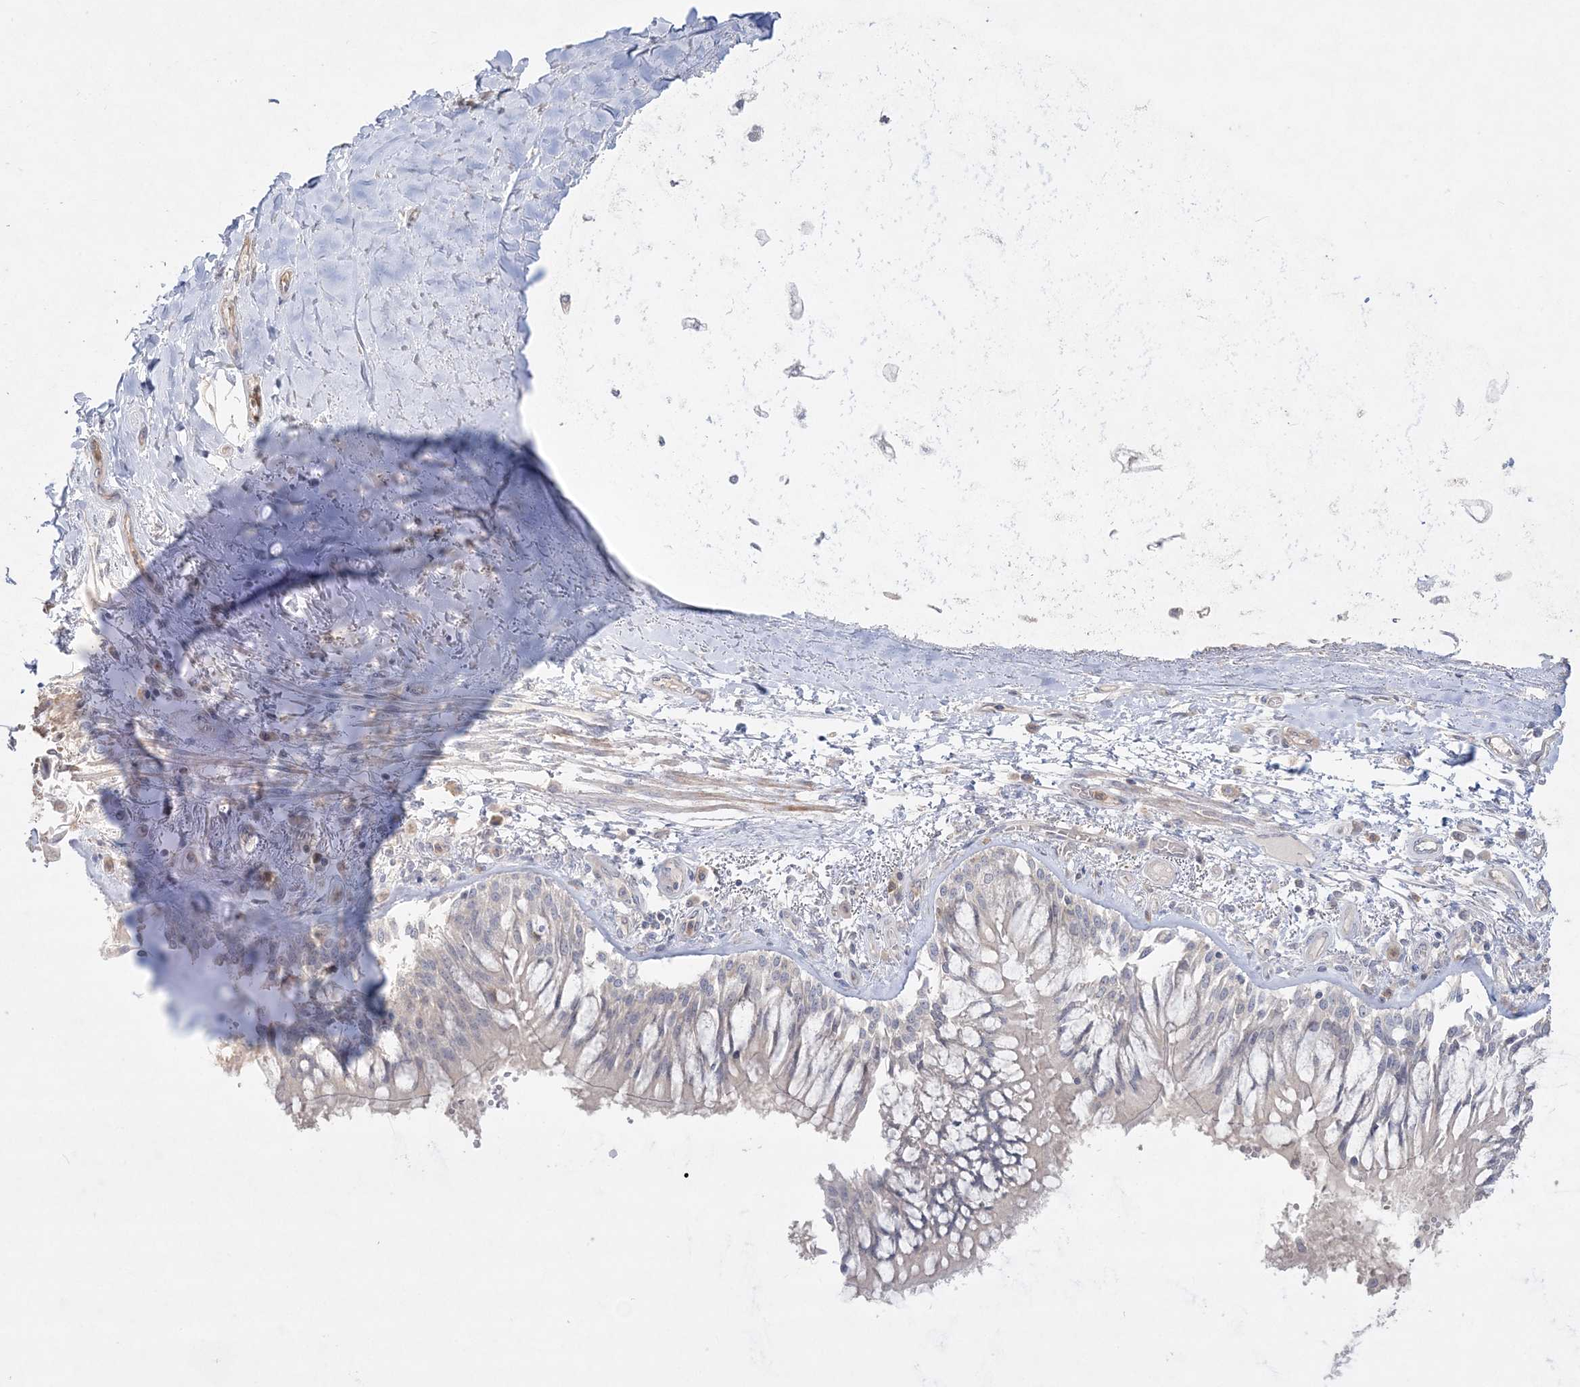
{"staining": {"intensity": "weak", "quantity": "25%-75%", "location": "cytoplasmic/membranous"}, "tissue": "adipose tissue", "cell_type": "Adipocytes", "image_type": "normal", "snomed": [{"axis": "morphology", "description": "Normal tissue, NOS"}, {"axis": "topography", "description": "Cartilage tissue"}, {"axis": "topography", "description": "Bronchus"}, {"axis": "topography", "description": "Lung"}, {"axis": "topography", "description": "Peripheral nerve tissue"}], "caption": "Normal adipose tissue was stained to show a protein in brown. There is low levels of weak cytoplasmic/membranous staining in about 25%-75% of adipocytes. (Stains: DAB in brown, nuclei in blue, Microscopy: brightfield microscopy at high magnification).", "gene": "SH3BP4", "patient": {"sex": "female", "age": 49}}